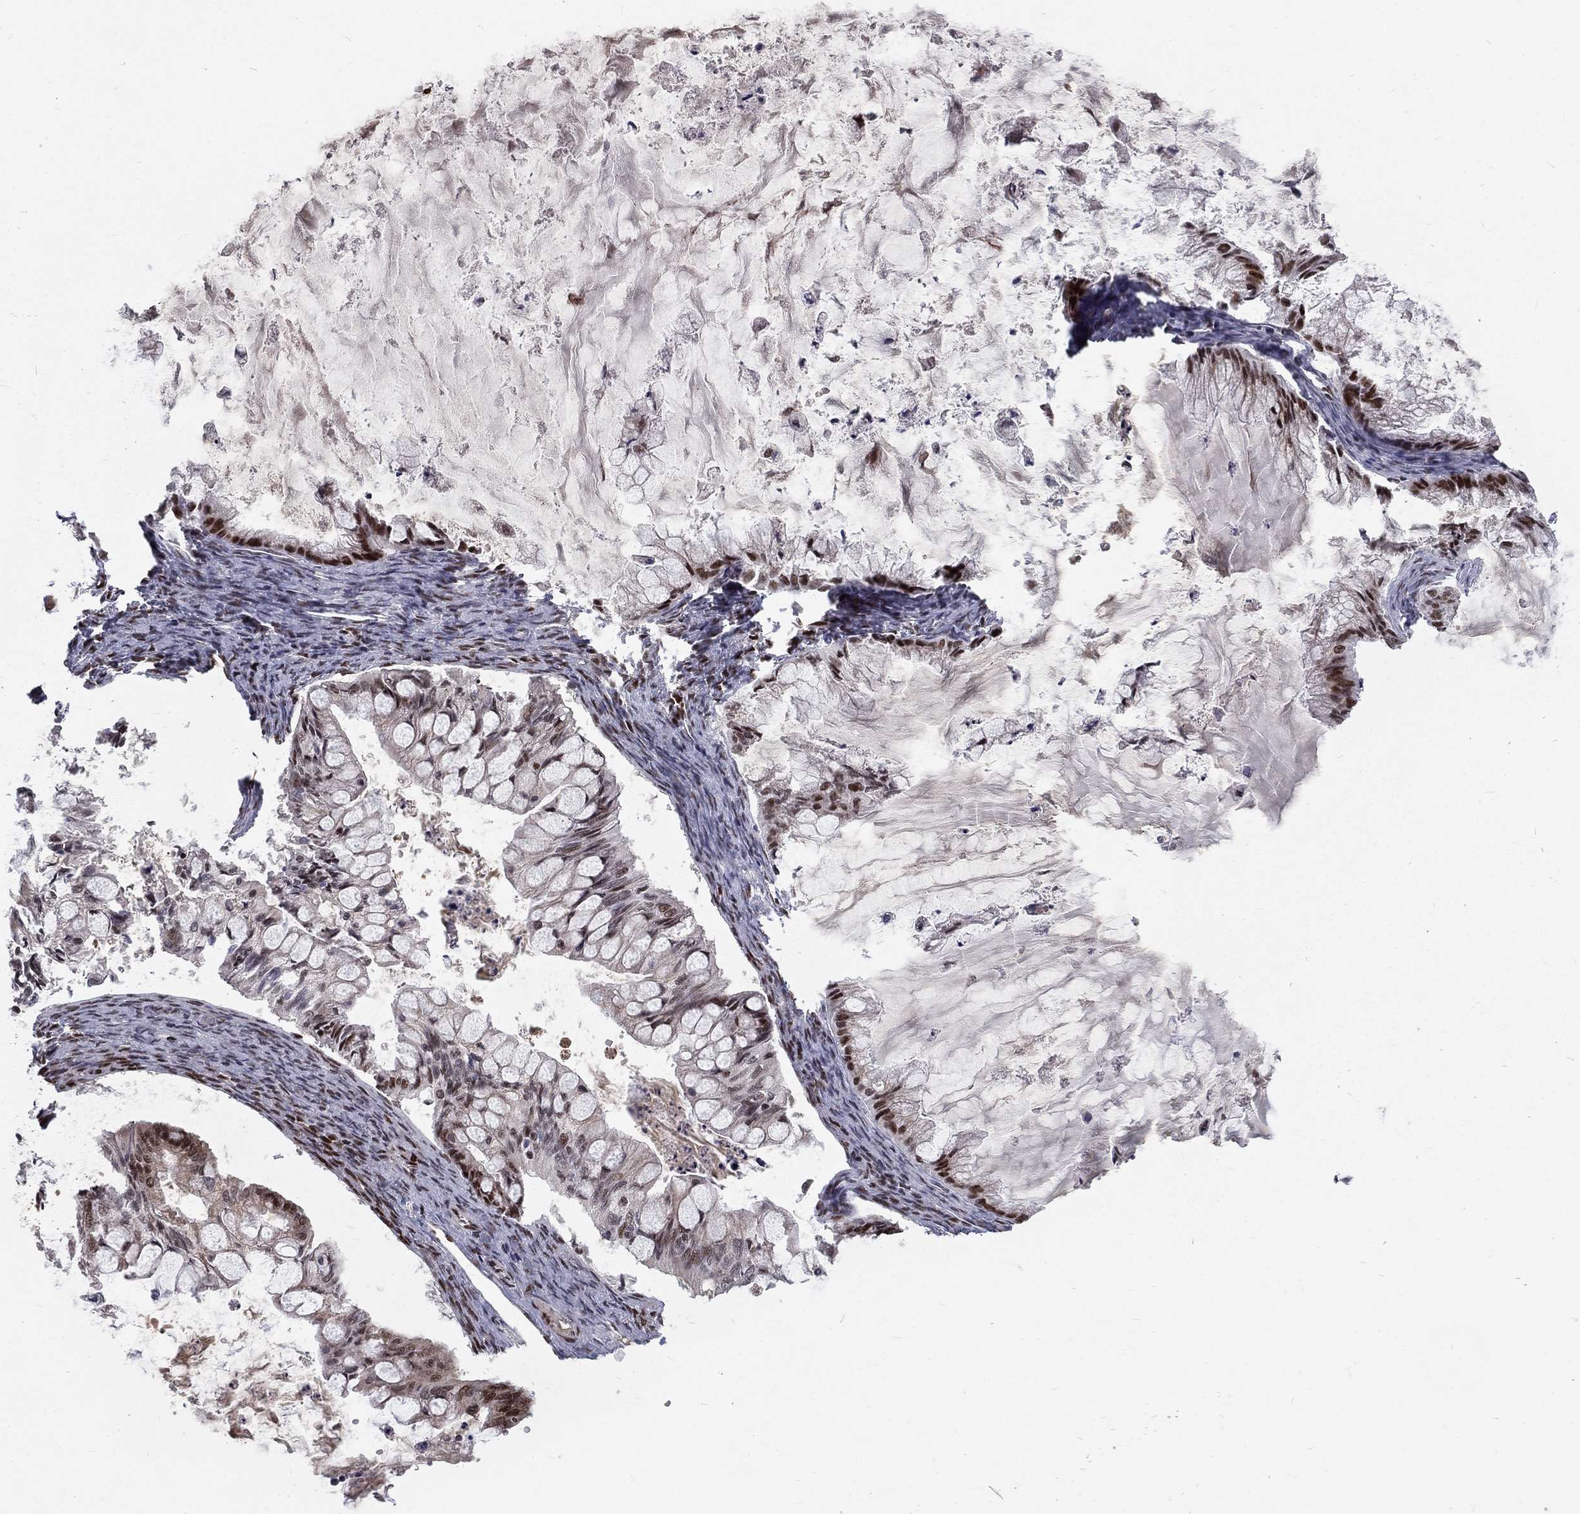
{"staining": {"intensity": "strong", "quantity": "25%-75%", "location": "nuclear"}, "tissue": "ovarian cancer", "cell_type": "Tumor cells", "image_type": "cancer", "snomed": [{"axis": "morphology", "description": "Cystadenocarcinoma, mucinous, NOS"}, {"axis": "topography", "description": "Ovary"}], "caption": "About 25%-75% of tumor cells in human ovarian mucinous cystadenocarcinoma display strong nuclear protein staining as visualized by brown immunohistochemical staining.", "gene": "TCEAL1", "patient": {"sex": "female", "age": 57}}